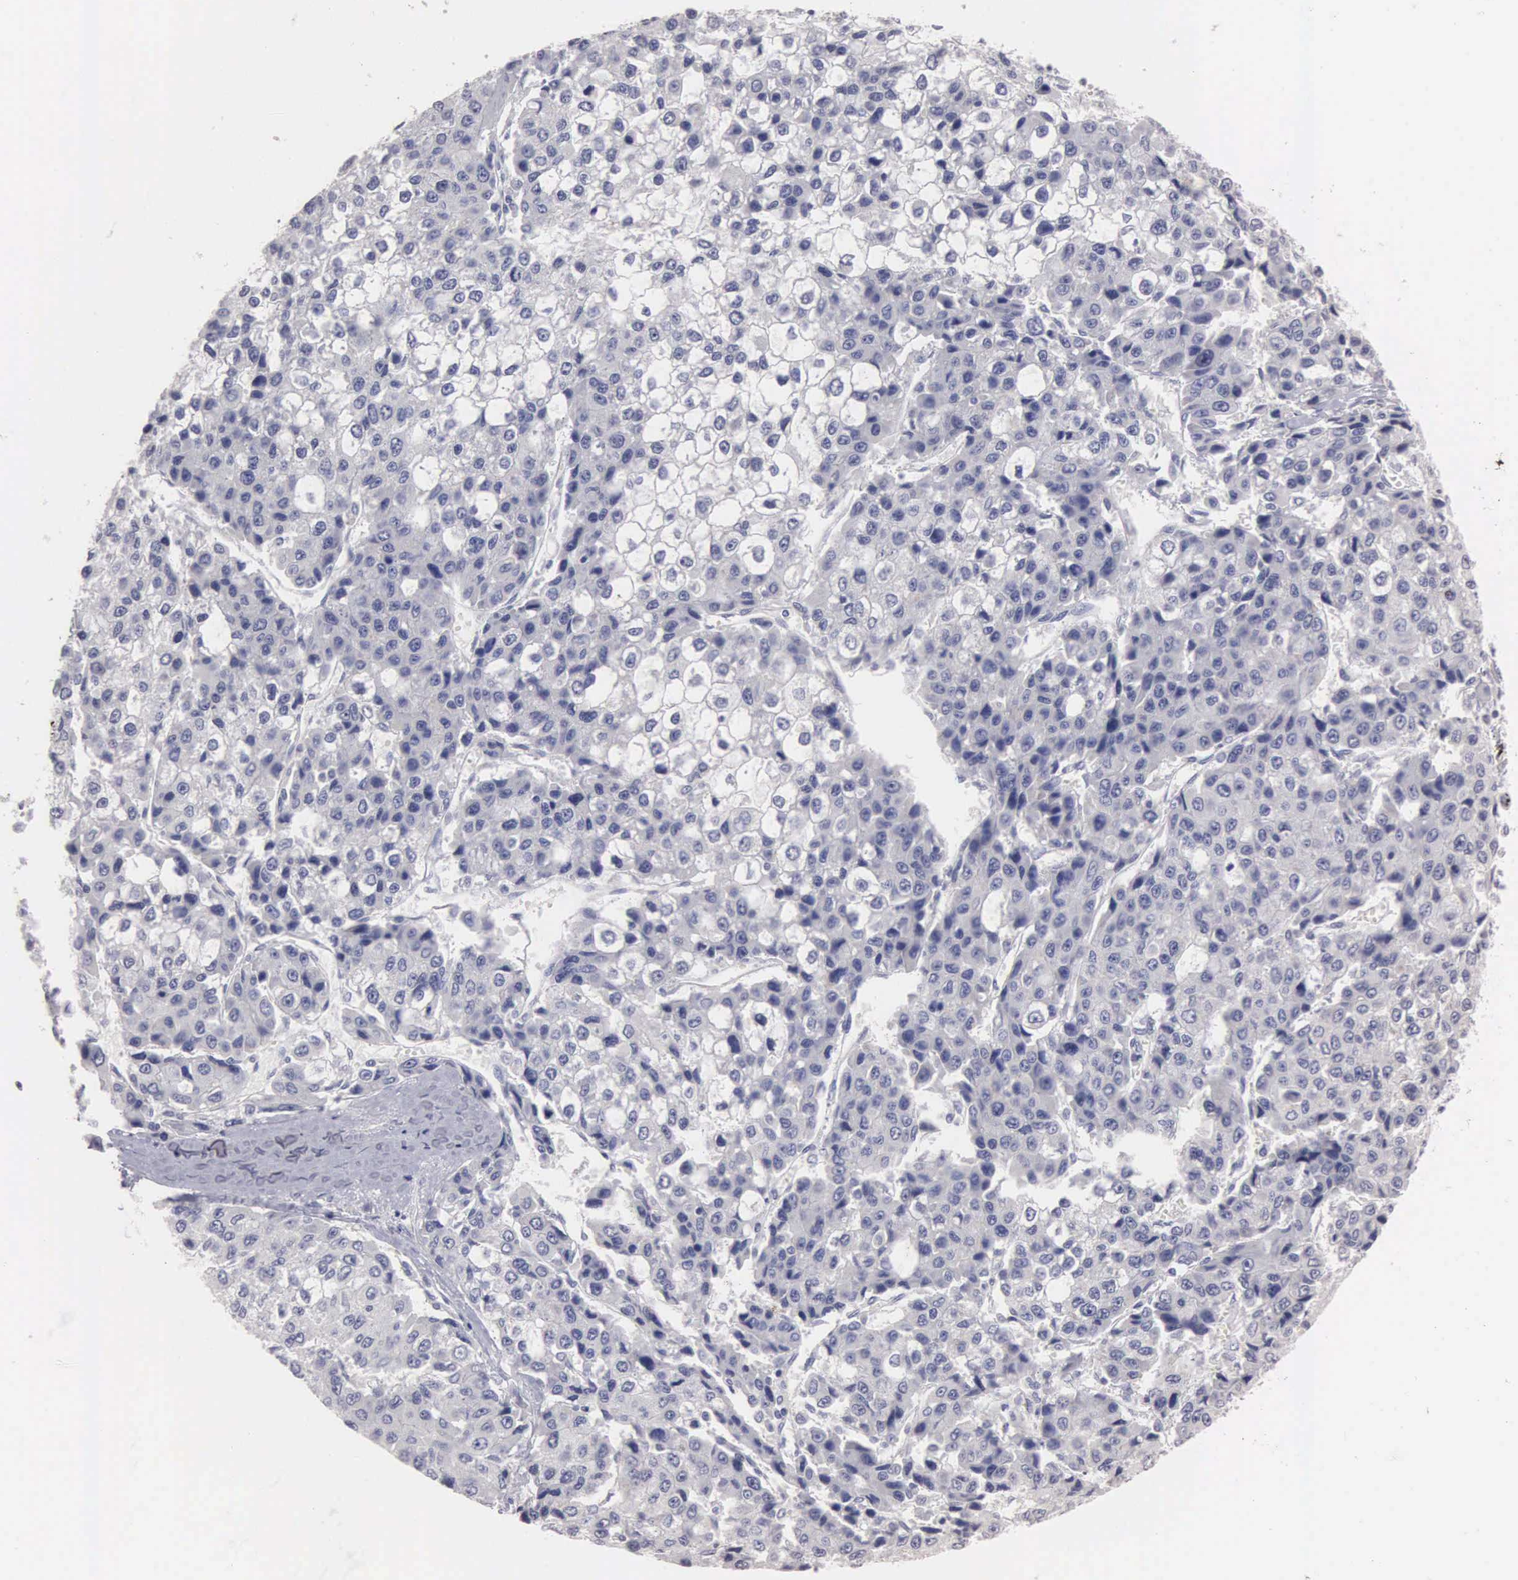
{"staining": {"intensity": "negative", "quantity": "none", "location": "none"}, "tissue": "liver cancer", "cell_type": "Tumor cells", "image_type": "cancer", "snomed": [{"axis": "morphology", "description": "Carcinoma, Hepatocellular, NOS"}, {"axis": "topography", "description": "Liver"}], "caption": "Protein analysis of hepatocellular carcinoma (liver) displays no significant staining in tumor cells. Nuclei are stained in blue.", "gene": "CEP170B", "patient": {"sex": "female", "age": 66}}